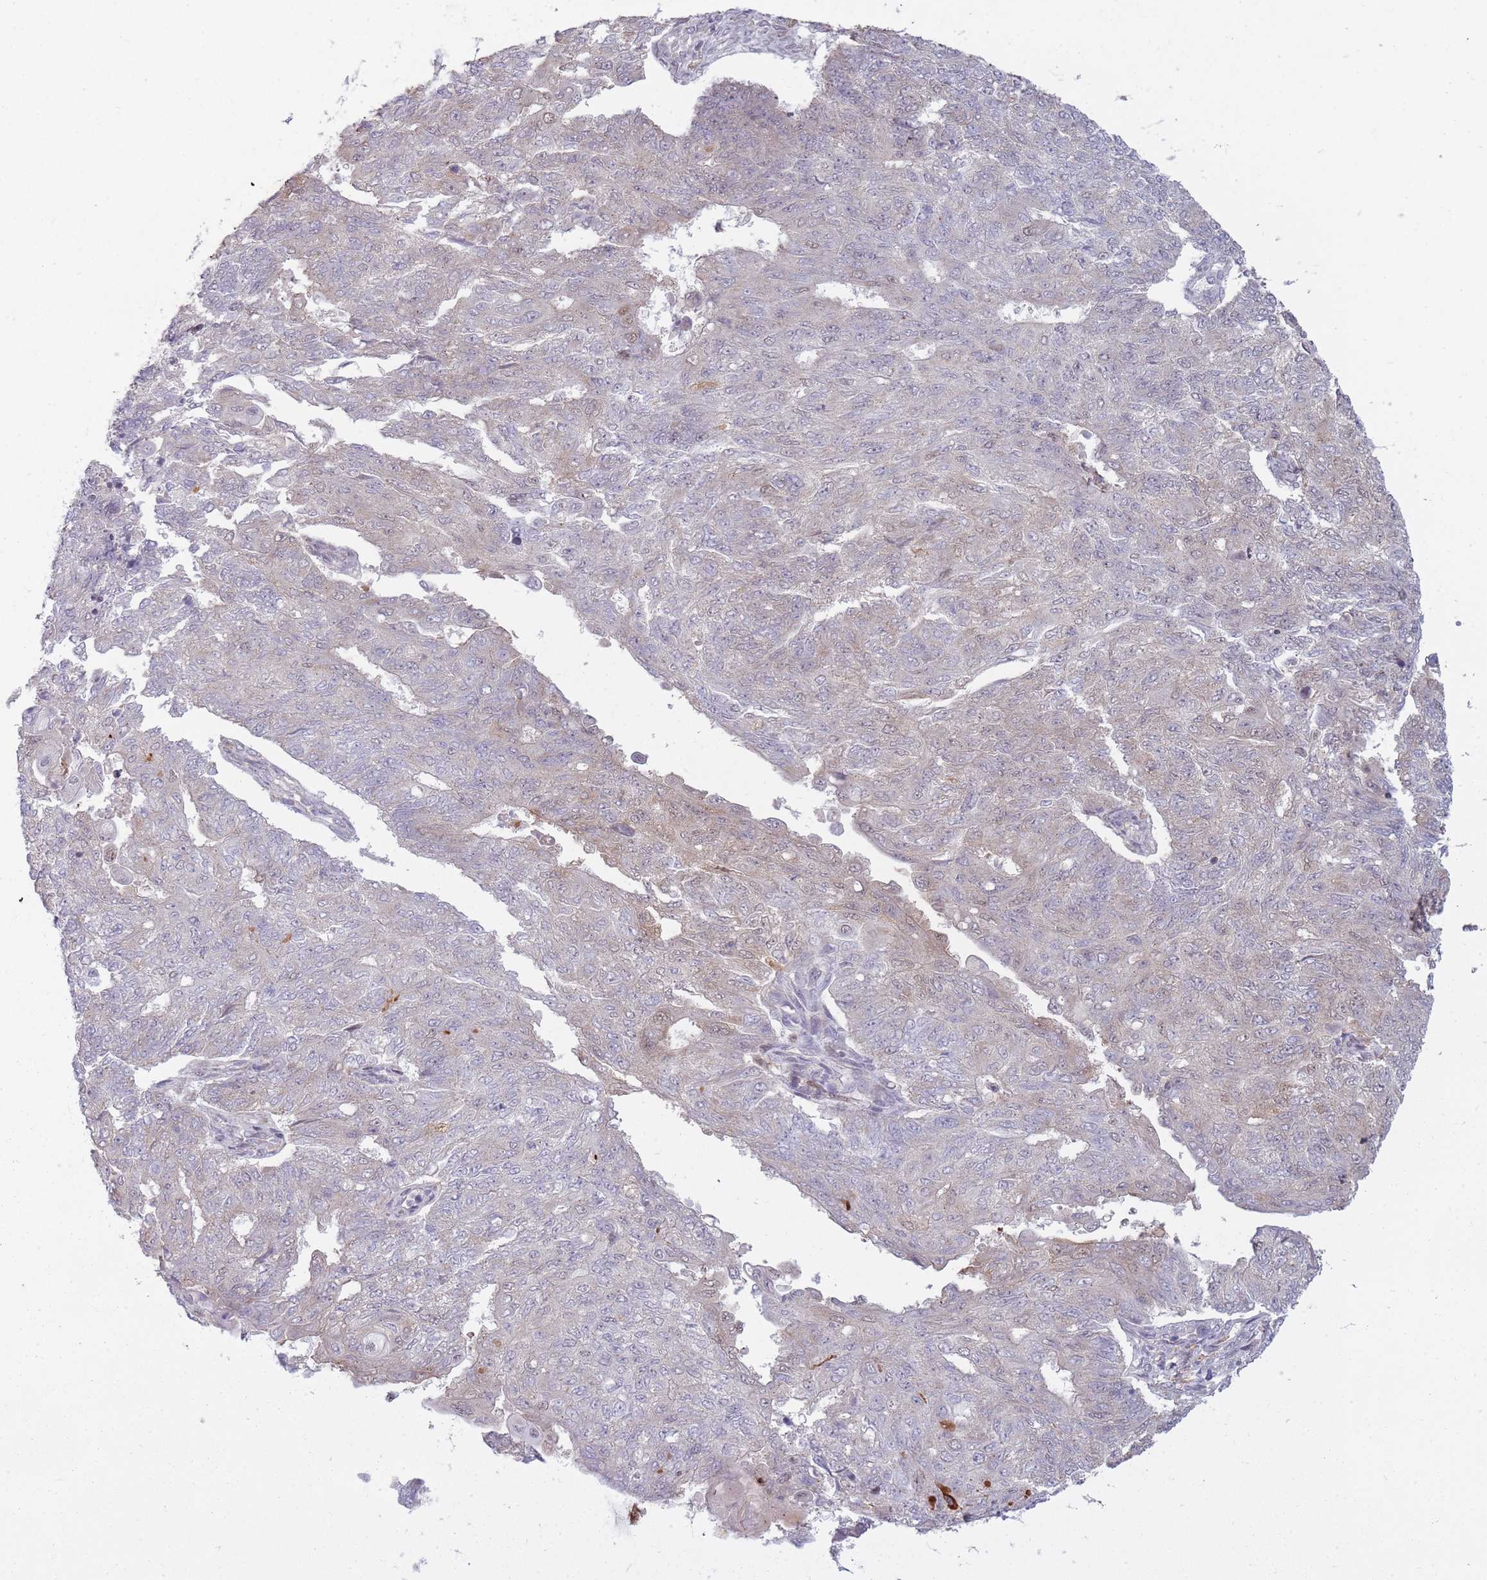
{"staining": {"intensity": "negative", "quantity": "none", "location": "none"}, "tissue": "endometrial cancer", "cell_type": "Tumor cells", "image_type": "cancer", "snomed": [{"axis": "morphology", "description": "Adenocarcinoma, NOS"}, {"axis": "topography", "description": "Endometrium"}], "caption": "Histopathology image shows no protein positivity in tumor cells of endometrial adenocarcinoma tissue.", "gene": "LGALS9", "patient": {"sex": "female", "age": 32}}